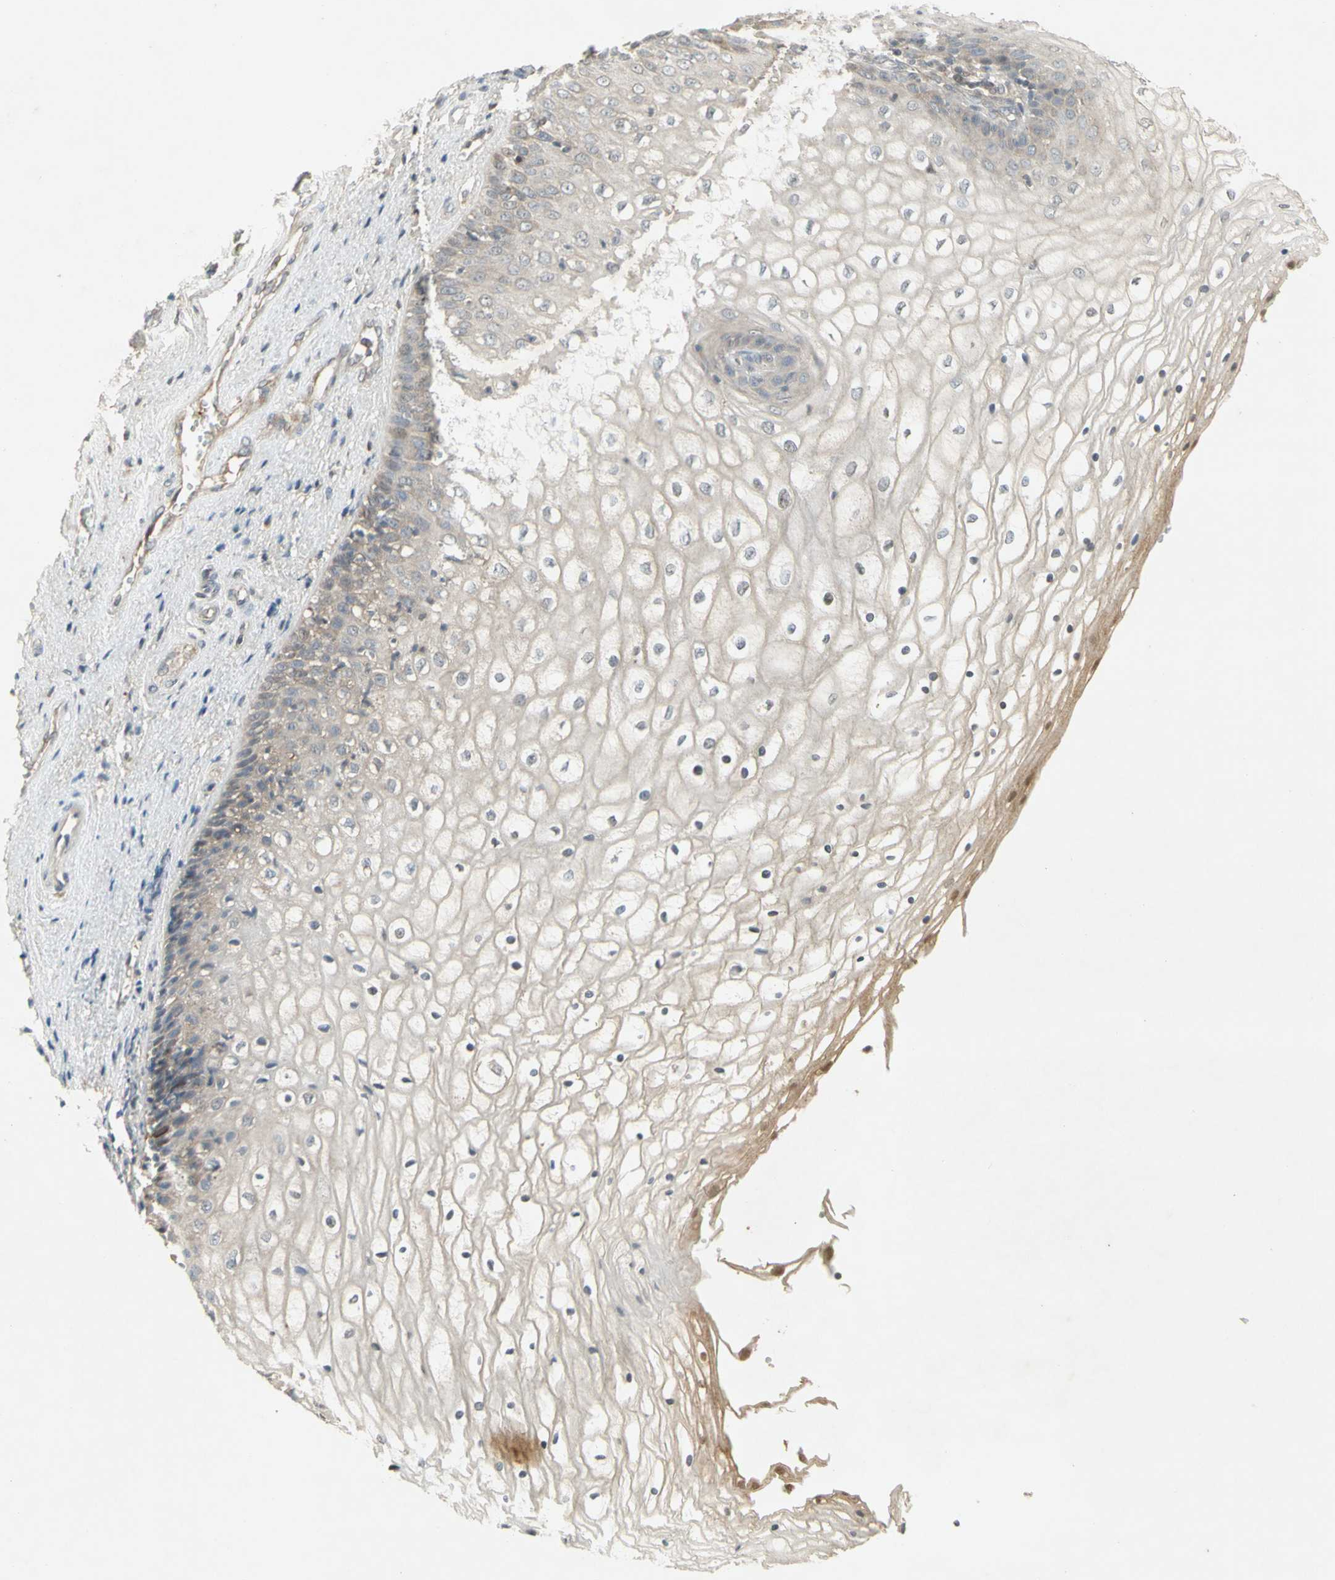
{"staining": {"intensity": "negative", "quantity": "none", "location": "none"}, "tissue": "vagina", "cell_type": "Squamous epithelial cells", "image_type": "normal", "snomed": [{"axis": "morphology", "description": "Normal tissue, NOS"}, {"axis": "topography", "description": "Vagina"}], "caption": "Immunohistochemistry photomicrograph of normal human vagina stained for a protein (brown), which shows no staining in squamous epithelial cells. (DAB (3,3'-diaminobenzidine) immunohistochemistry (IHC) with hematoxylin counter stain).", "gene": "NRG4", "patient": {"sex": "female", "age": 34}}